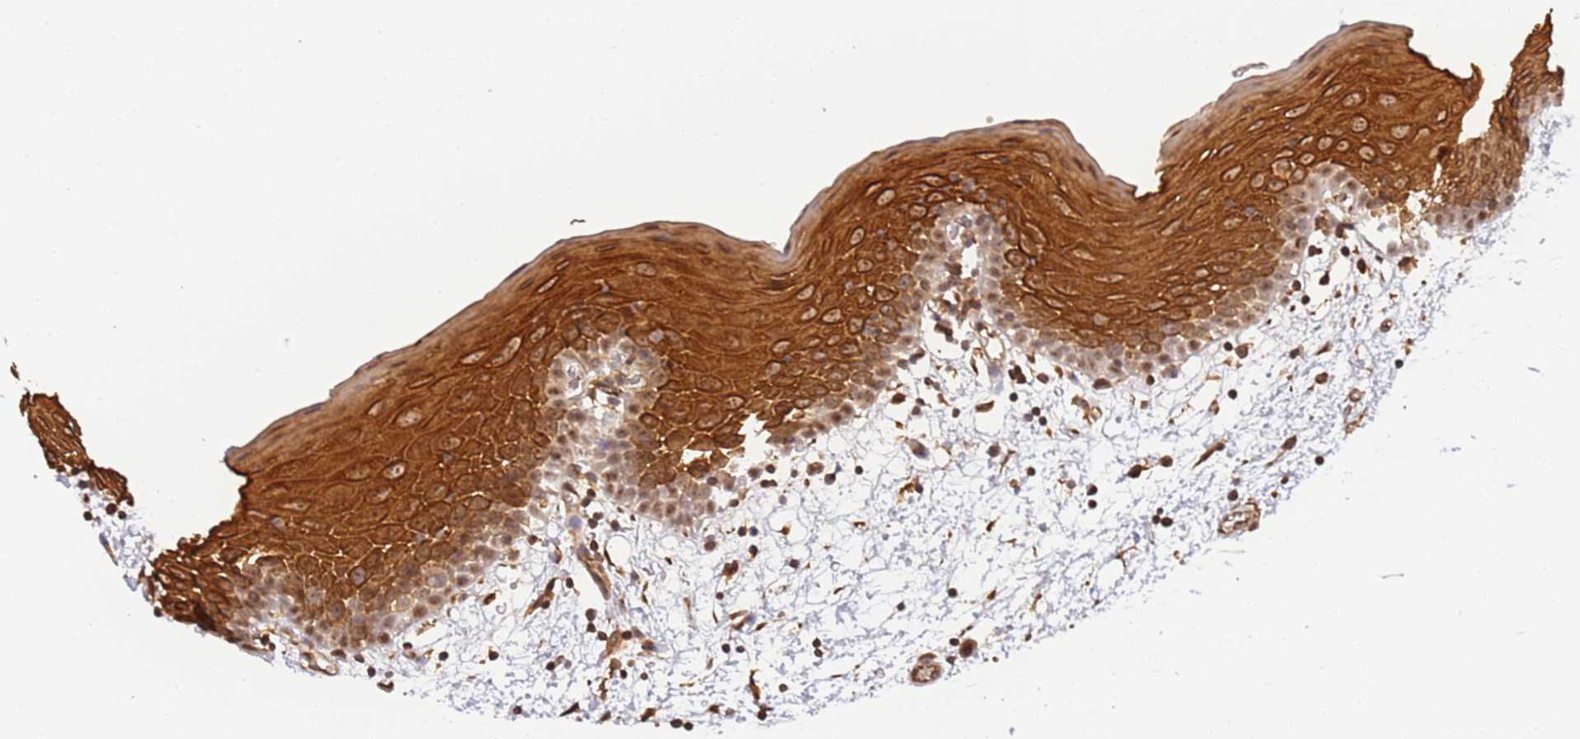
{"staining": {"intensity": "strong", "quantity": ">75%", "location": "cytoplasmic/membranous,nuclear"}, "tissue": "oral mucosa", "cell_type": "Squamous epithelial cells", "image_type": "normal", "snomed": [{"axis": "morphology", "description": "Normal tissue, NOS"}, {"axis": "topography", "description": "Skeletal muscle"}, {"axis": "topography", "description": "Oral tissue"}, {"axis": "topography", "description": "Salivary gland"}, {"axis": "topography", "description": "Peripheral nerve tissue"}], "caption": "The image displays a brown stain indicating the presence of a protein in the cytoplasmic/membranous,nuclear of squamous epithelial cells in oral mucosa. (brown staining indicates protein expression, while blue staining denotes nuclei).", "gene": "SURF2", "patient": {"sex": "male", "age": 54}}